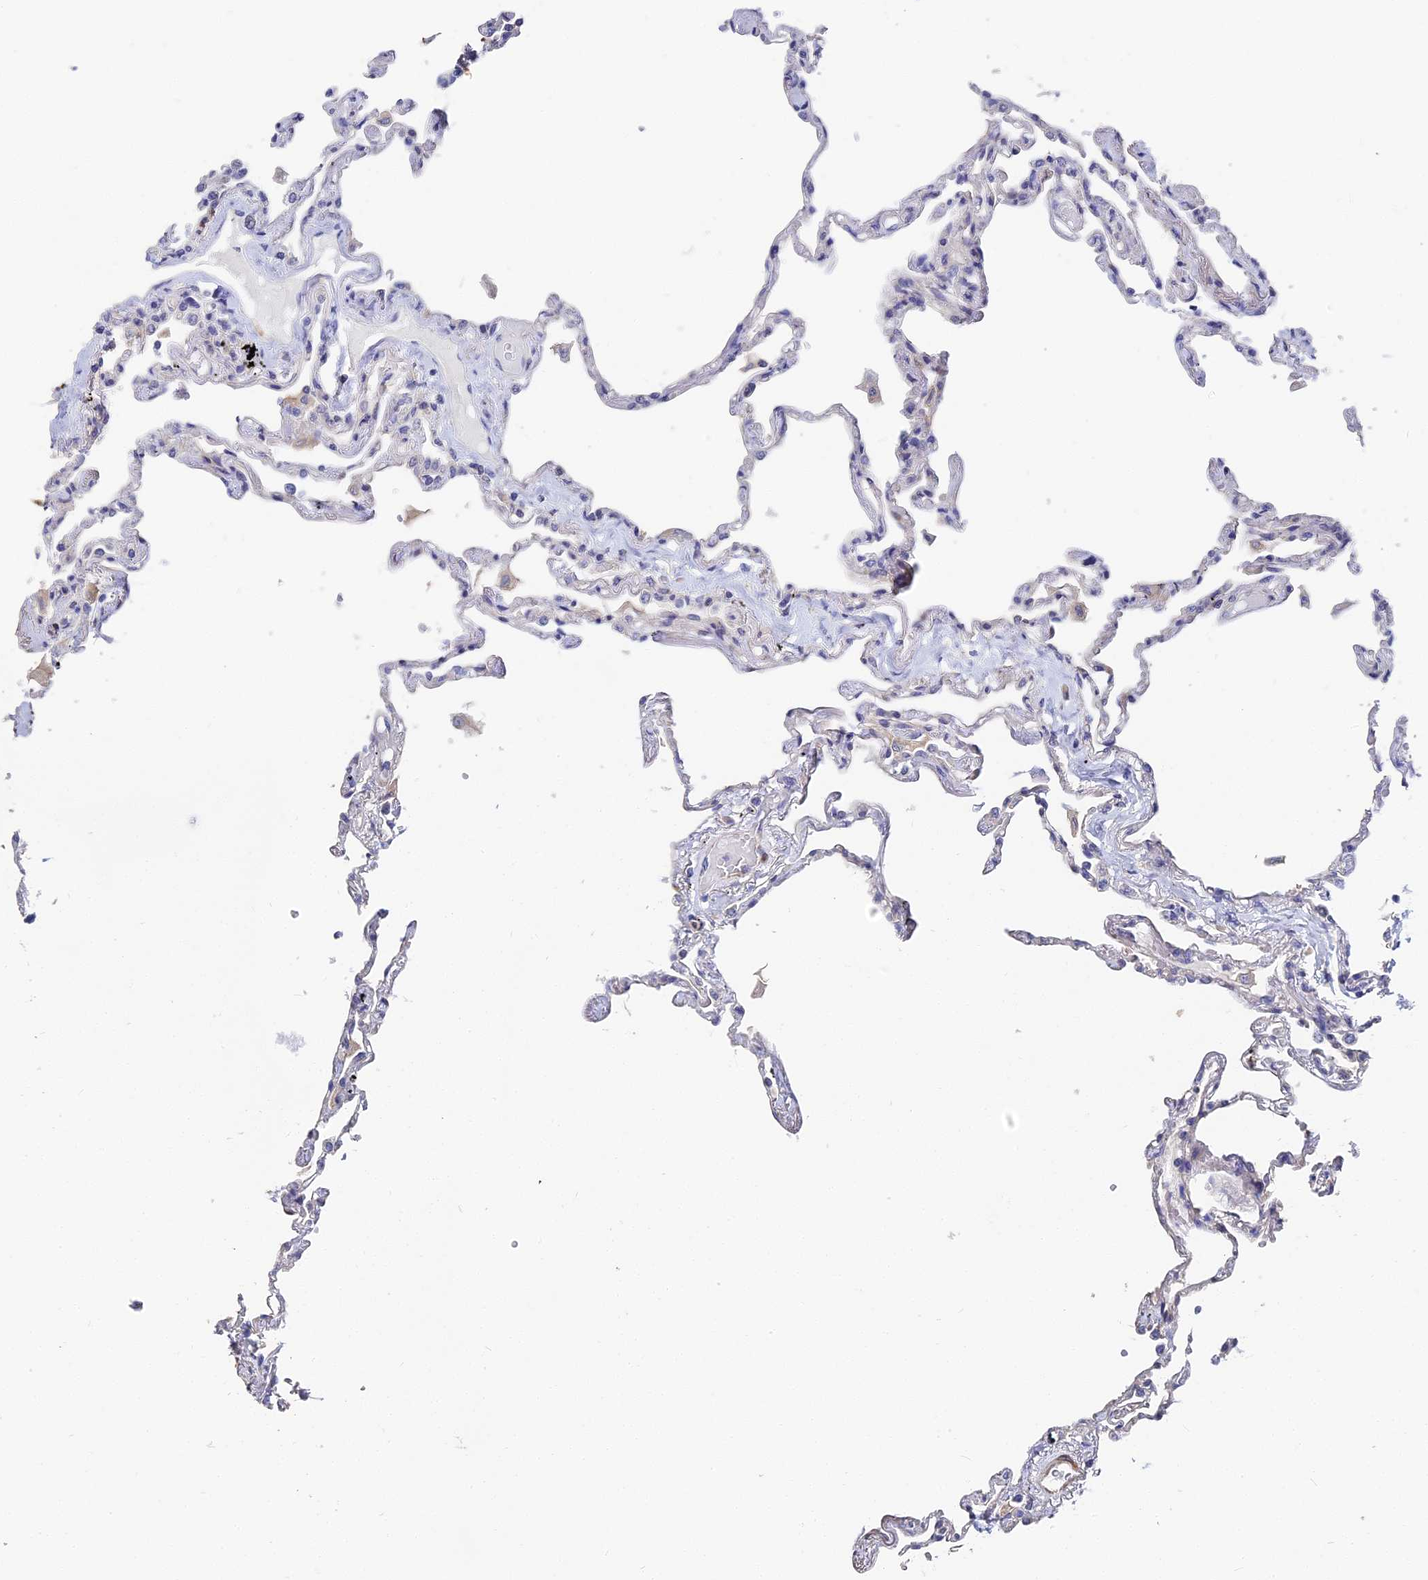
{"staining": {"intensity": "negative", "quantity": "none", "location": "none"}, "tissue": "lung", "cell_type": "Alveolar cells", "image_type": "normal", "snomed": [{"axis": "morphology", "description": "Normal tissue, NOS"}, {"axis": "topography", "description": "Lung"}], "caption": "IHC photomicrograph of unremarkable lung: lung stained with DAB reveals no significant protein staining in alveolar cells. Nuclei are stained in blue.", "gene": "CCDC113", "patient": {"sex": "female", "age": 67}}